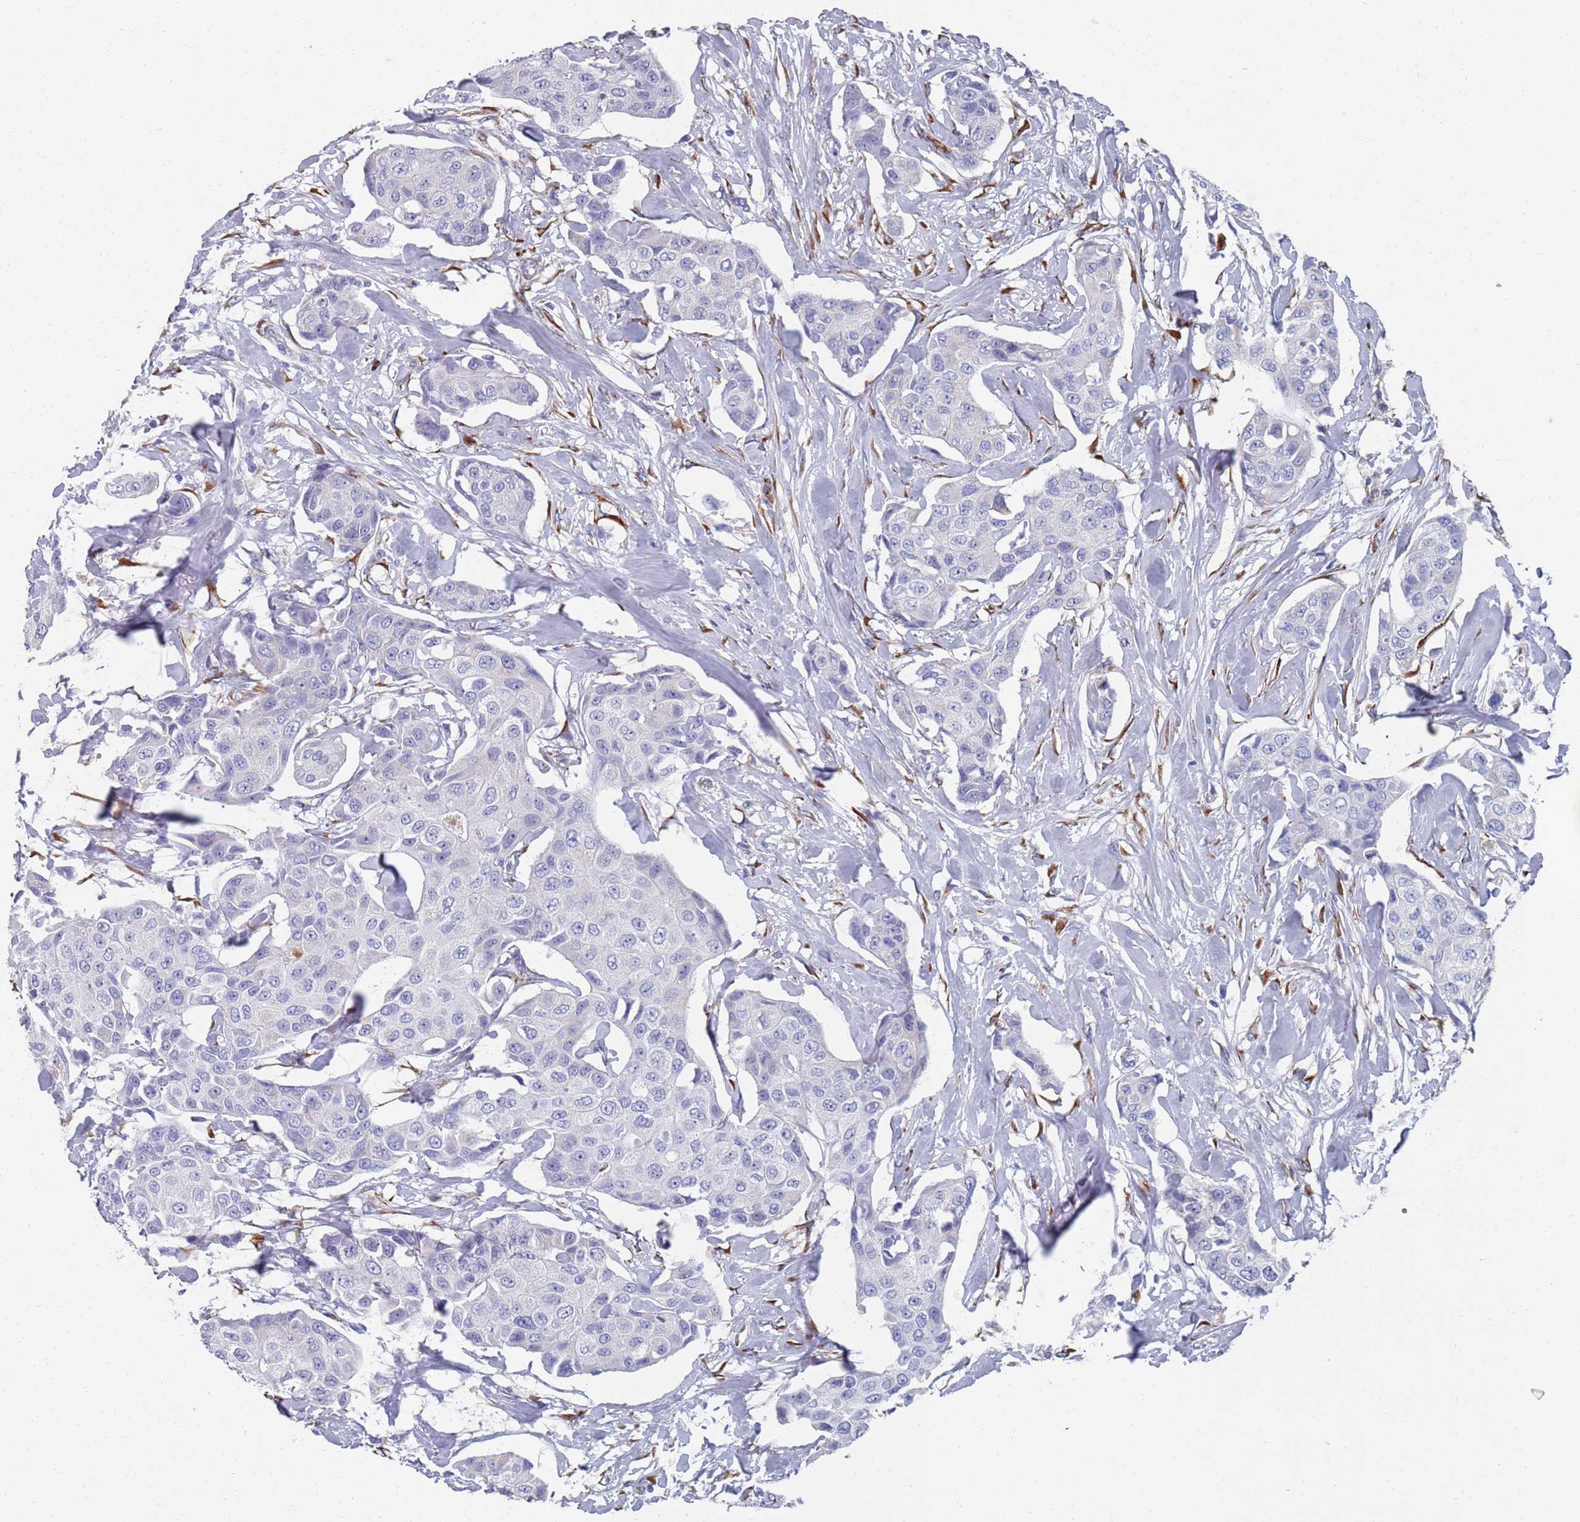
{"staining": {"intensity": "negative", "quantity": "none", "location": "none"}, "tissue": "breast cancer", "cell_type": "Tumor cells", "image_type": "cancer", "snomed": [{"axis": "morphology", "description": "Duct carcinoma"}, {"axis": "topography", "description": "Breast"}, {"axis": "topography", "description": "Lymph node"}], "caption": "Immunohistochemistry (IHC) of invasive ductal carcinoma (breast) displays no positivity in tumor cells.", "gene": "PLOD1", "patient": {"sex": "female", "age": 80}}